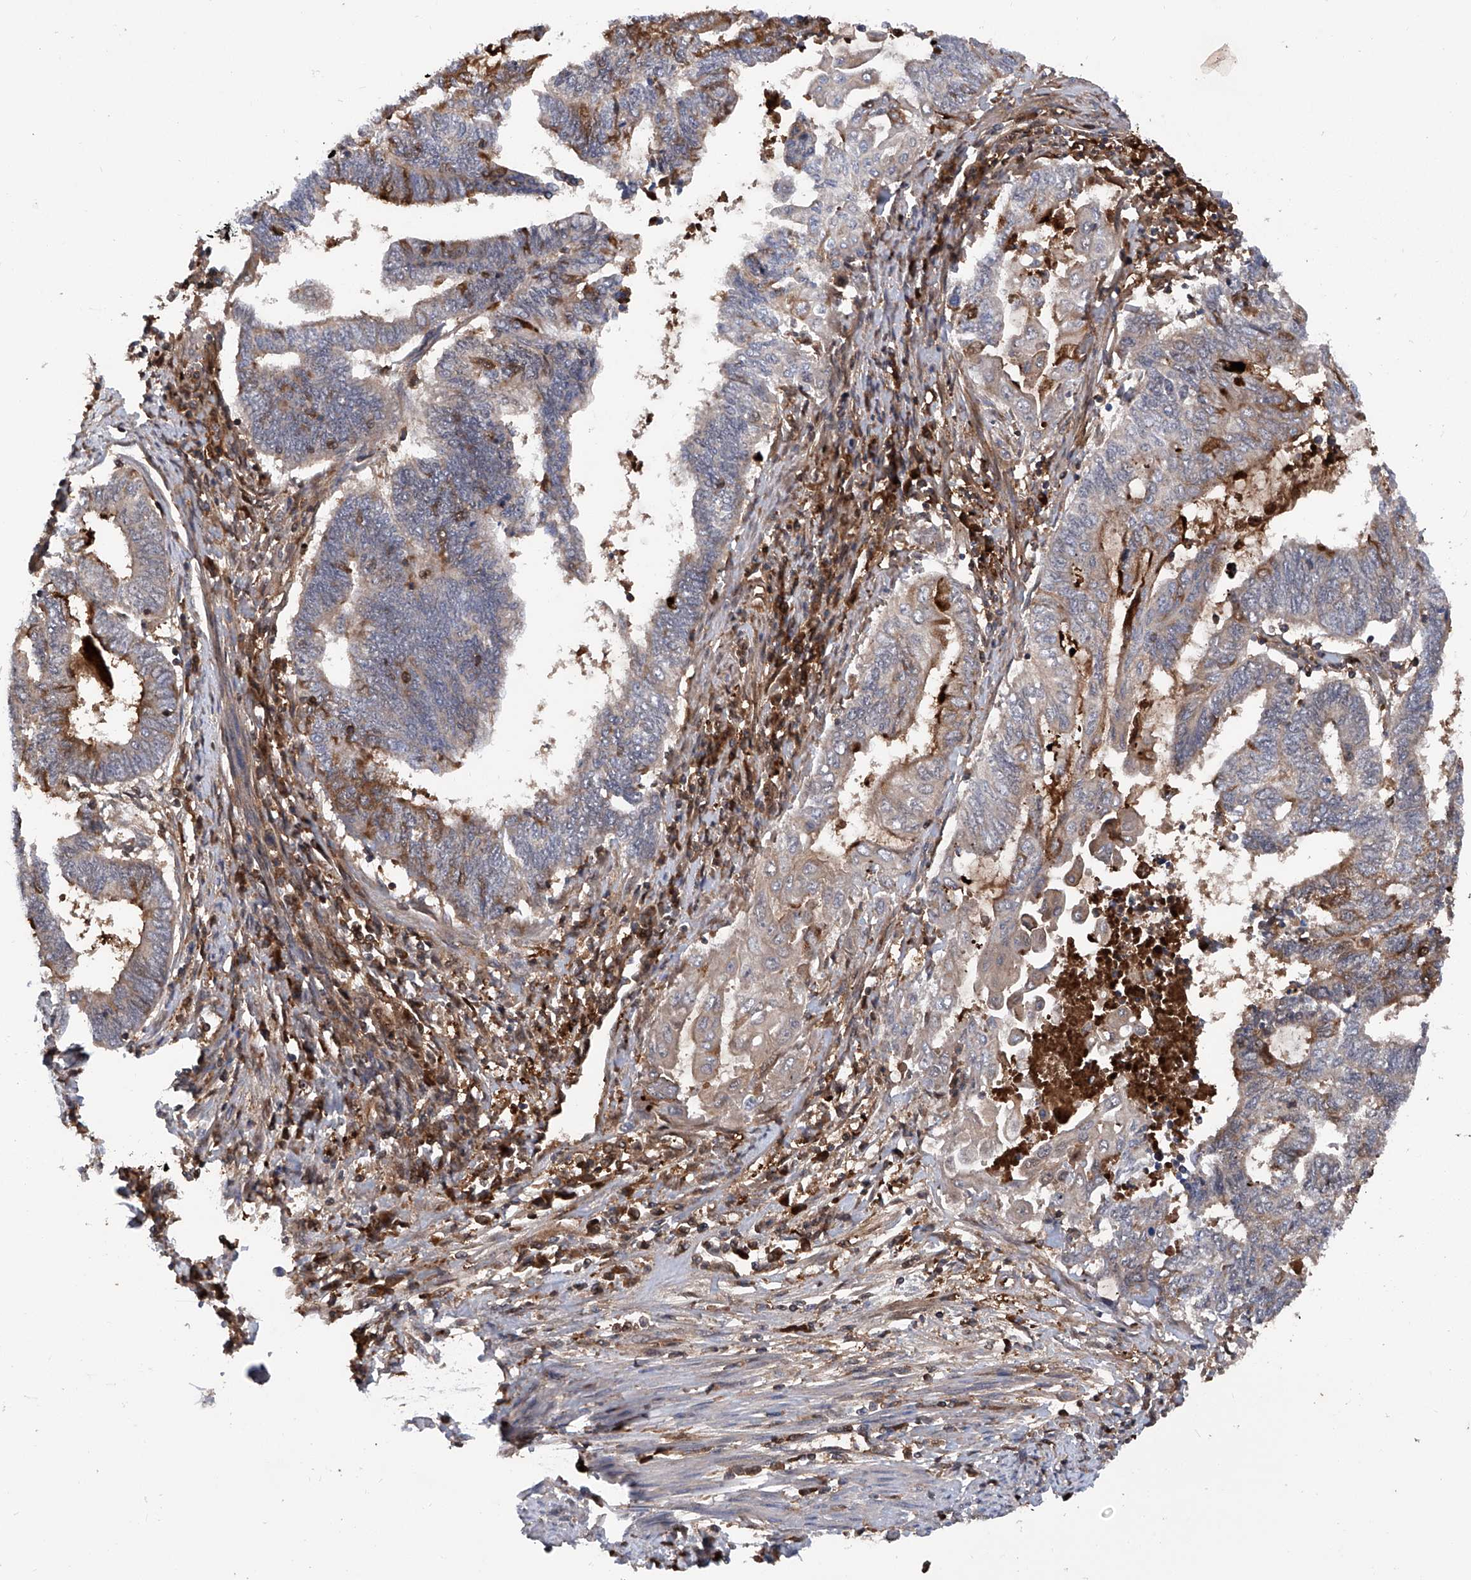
{"staining": {"intensity": "moderate", "quantity": "<25%", "location": "cytoplasmic/membranous"}, "tissue": "endometrial cancer", "cell_type": "Tumor cells", "image_type": "cancer", "snomed": [{"axis": "morphology", "description": "Adenocarcinoma, NOS"}, {"axis": "topography", "description": "Uterus"}, {"axis": "topography", "description": "Endometrium"}], "caption": "Protein expression analysis of adenocarcinoma (endometrial) shows moderate cytoplasmic/membranous expression in about <25% of tumor cells. (brown staining indicates protein expression, while blue staining denotes nuclei).", "gene": "ASCC3", "patient": {"sex": "female", "age": 70}}